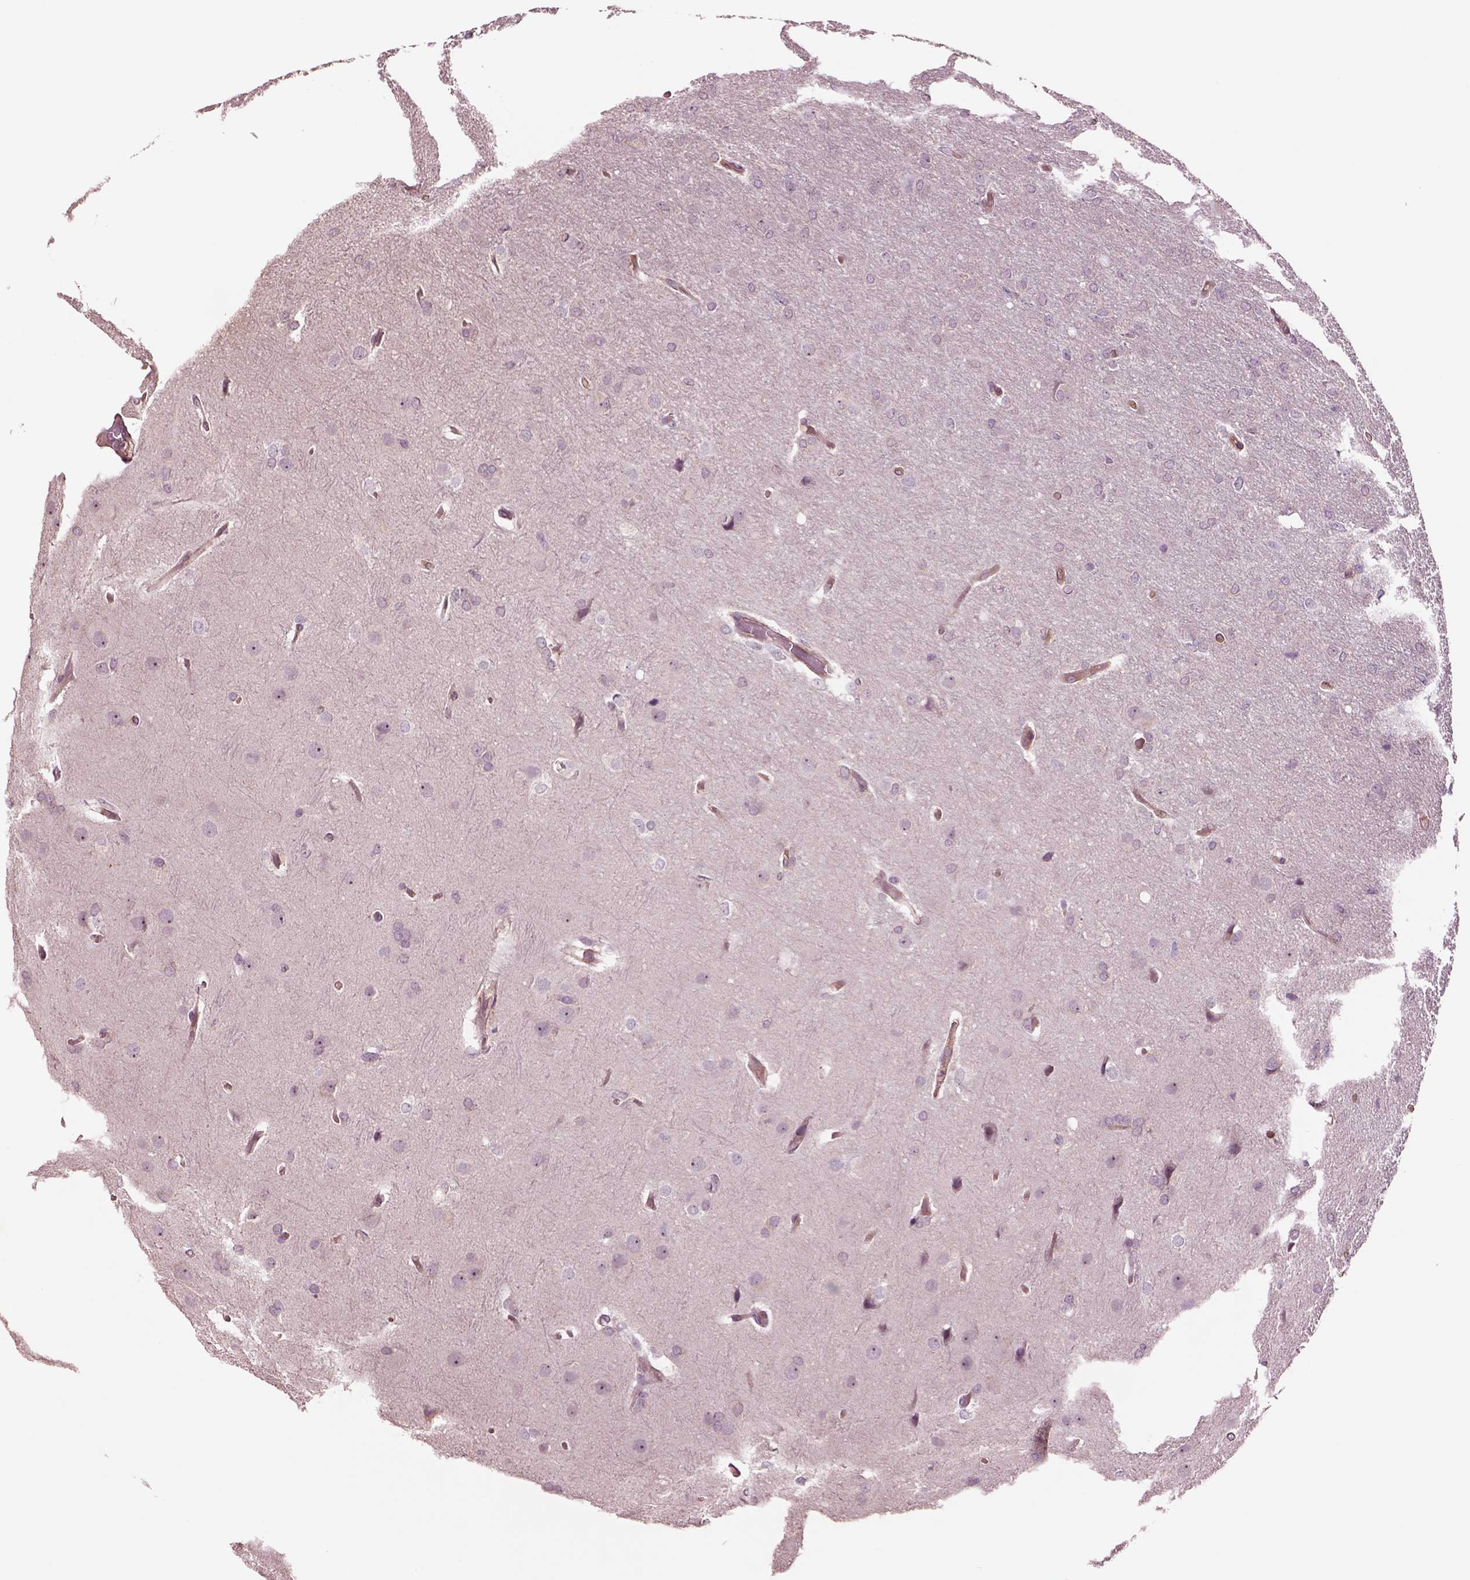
{"staining": {"intensity": "negative", "quantity": "none", "location": "none"}, "tissue": "glioma", "cell_type": "Tumor cells", "image_type": "cancer", "snomed": [{"axis": "morphology", "description": "Glioma, malignant, High grade"}, {"axis": "topography", "description": "Brain"}], "caption": "A micrograph of glioma stained for a protein shows no brown staining in tumor cells.", "gene": "HTR1B", "patient": {"sex": "male", "age": 53}}